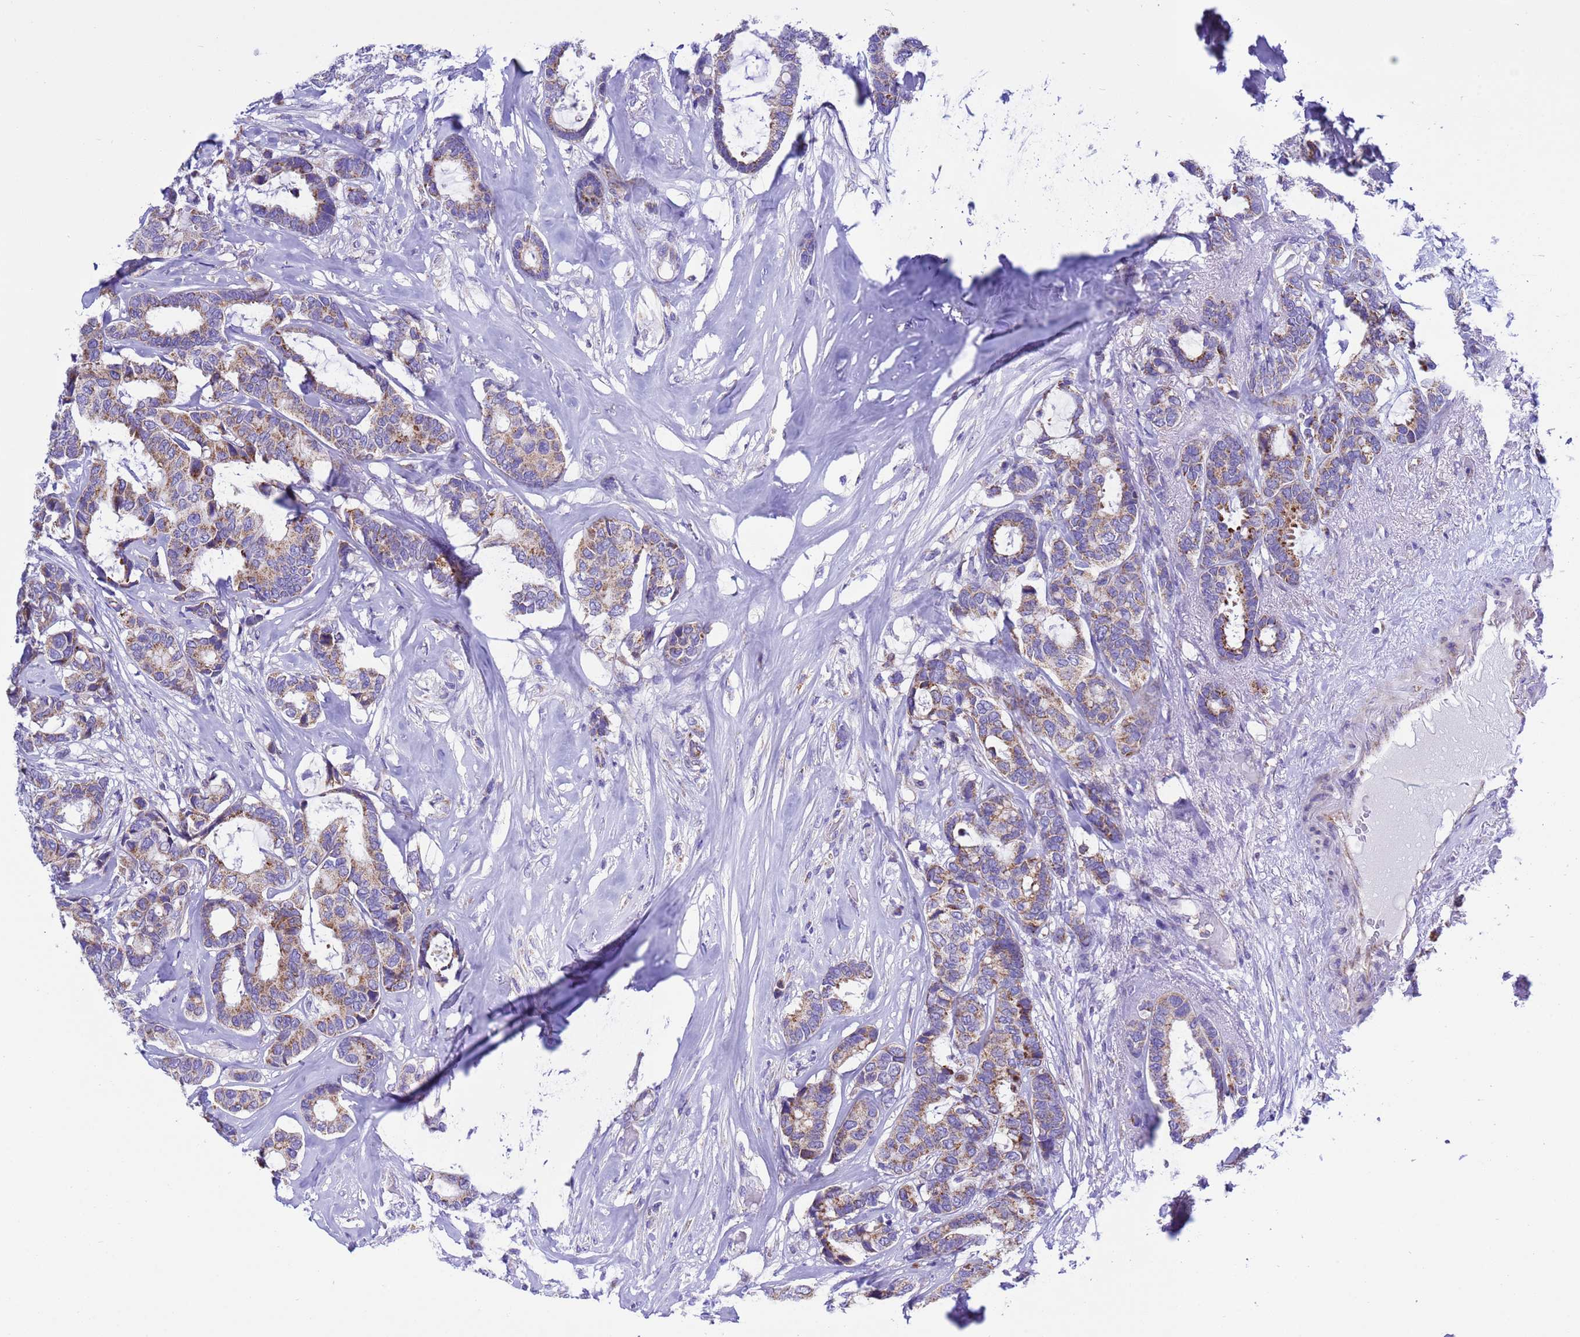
{"staining": {"intensity": "moderate", "quantity": "25%-75%", "location": "cytoplasmic/membranous"}, "tissue": "breast cancer", "cell_type": "Tumor cells", "image_type": "cancer", "snomed": [{"axis": "morphology", "description": "Duct carcinoma"}, {"axis": "topography", "description": "Breast"}], "caption": "IHC micrograph of human breast cancer (infiltrating ductal carcinoma) stained for a protein (brown), which displays medium levels of moderate cytoplasmic/membranous expression in approximately 25%-75% of tumor cells.", "gene": "CCDC191", "patient": {"sex": "female", "age": 87}}